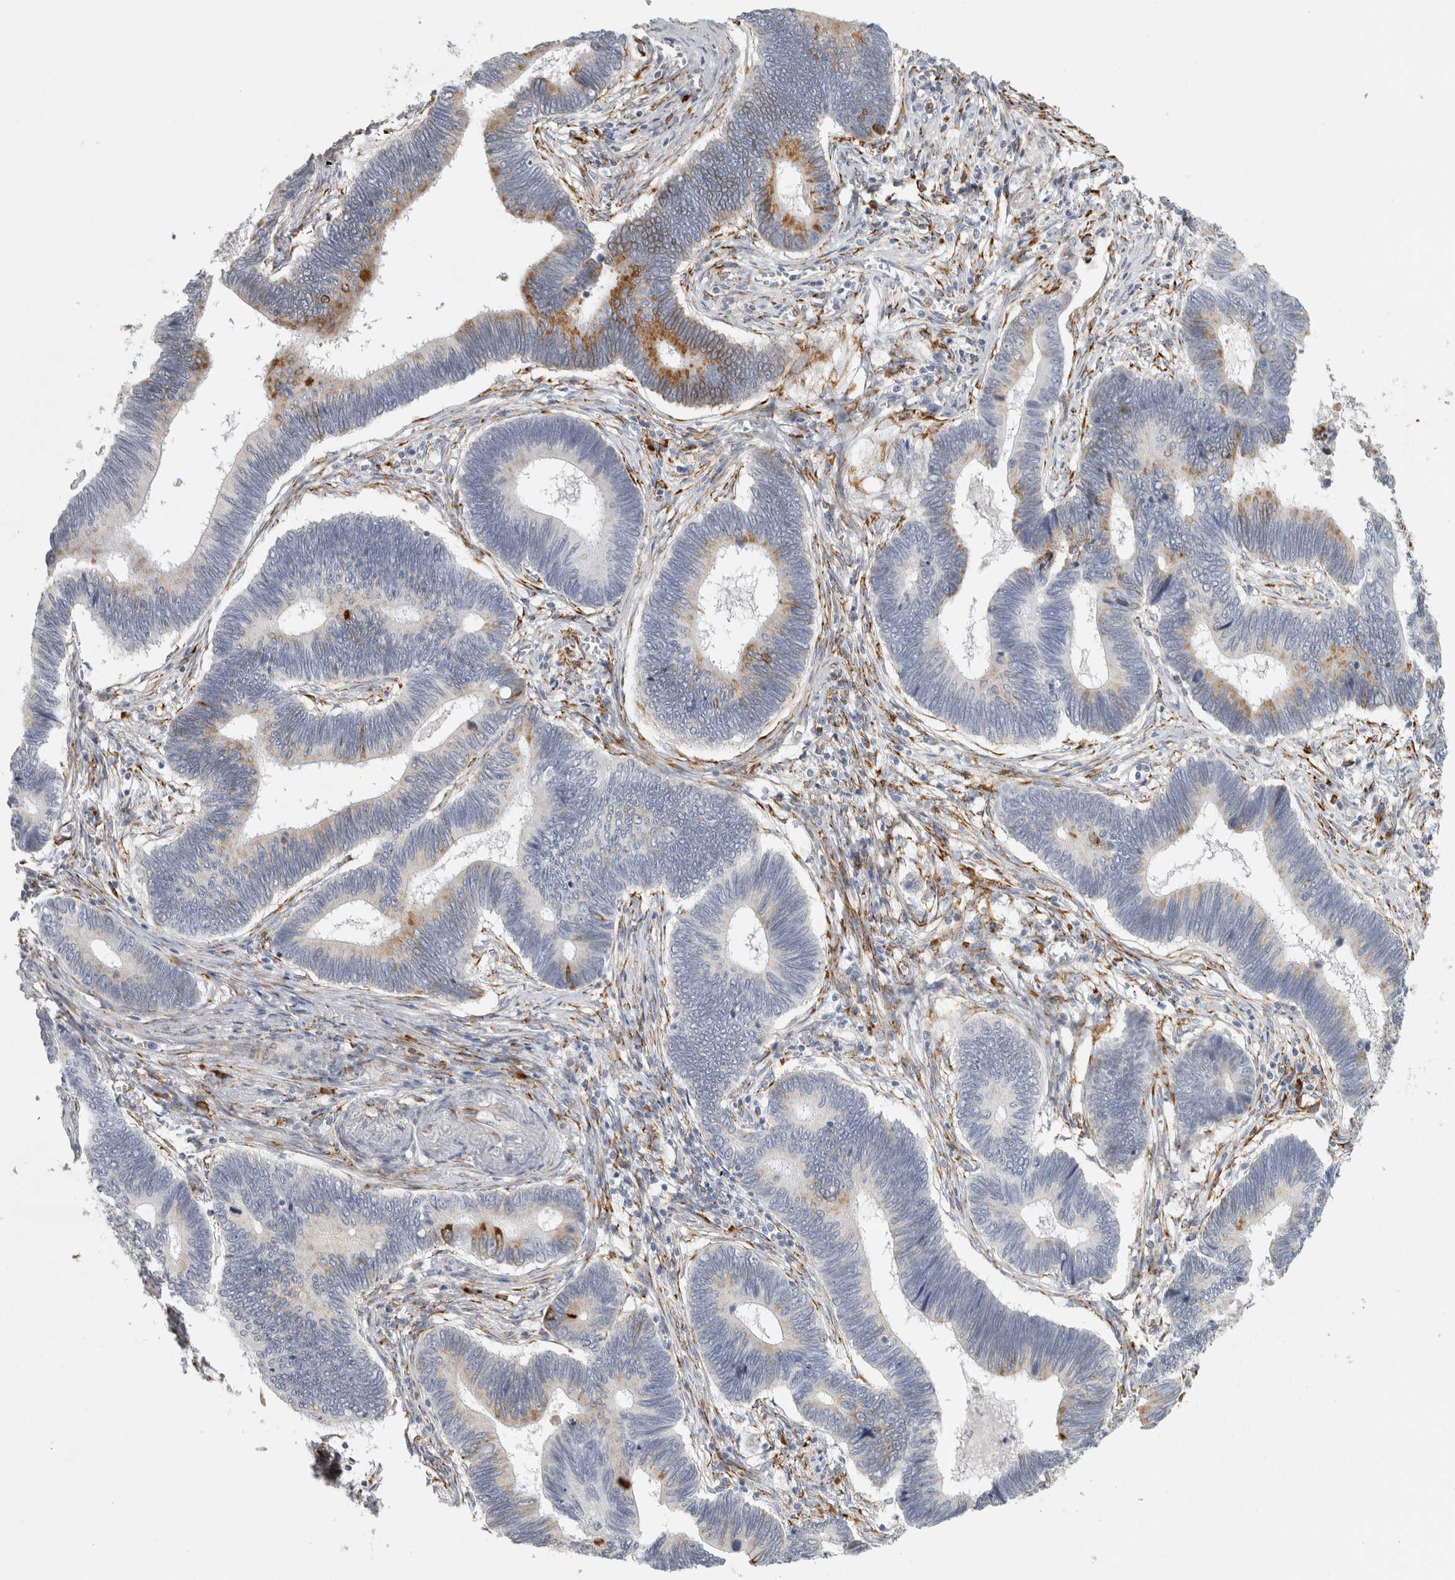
{"staining": {"intensity": "moderate", "quantity": "<25%", "location": "cytoplasmic/membranous"}, "tissue": "pancreatic cancer", "cell_type": "Tumor cells", "image_type": "cancer", "snomed": [{"axis": "morphology", "description": "Adenocarcinoma, NOS"}, {"axis": "topography", "description": "Pancreas"}], "caption": "Immunohistochemical staining of human adenocarcinoma (pancreatic) demonstrates low levels of moderate cytoplasmic/membranous positivity in about <25% of tumor cells. The staining is performed using DAB brown chromogen to label protein expression. The nuclei are counter-stained blue using hematoxylin.", "gene": "OSTN", "patient": {"sex": "female", "age": 70}}